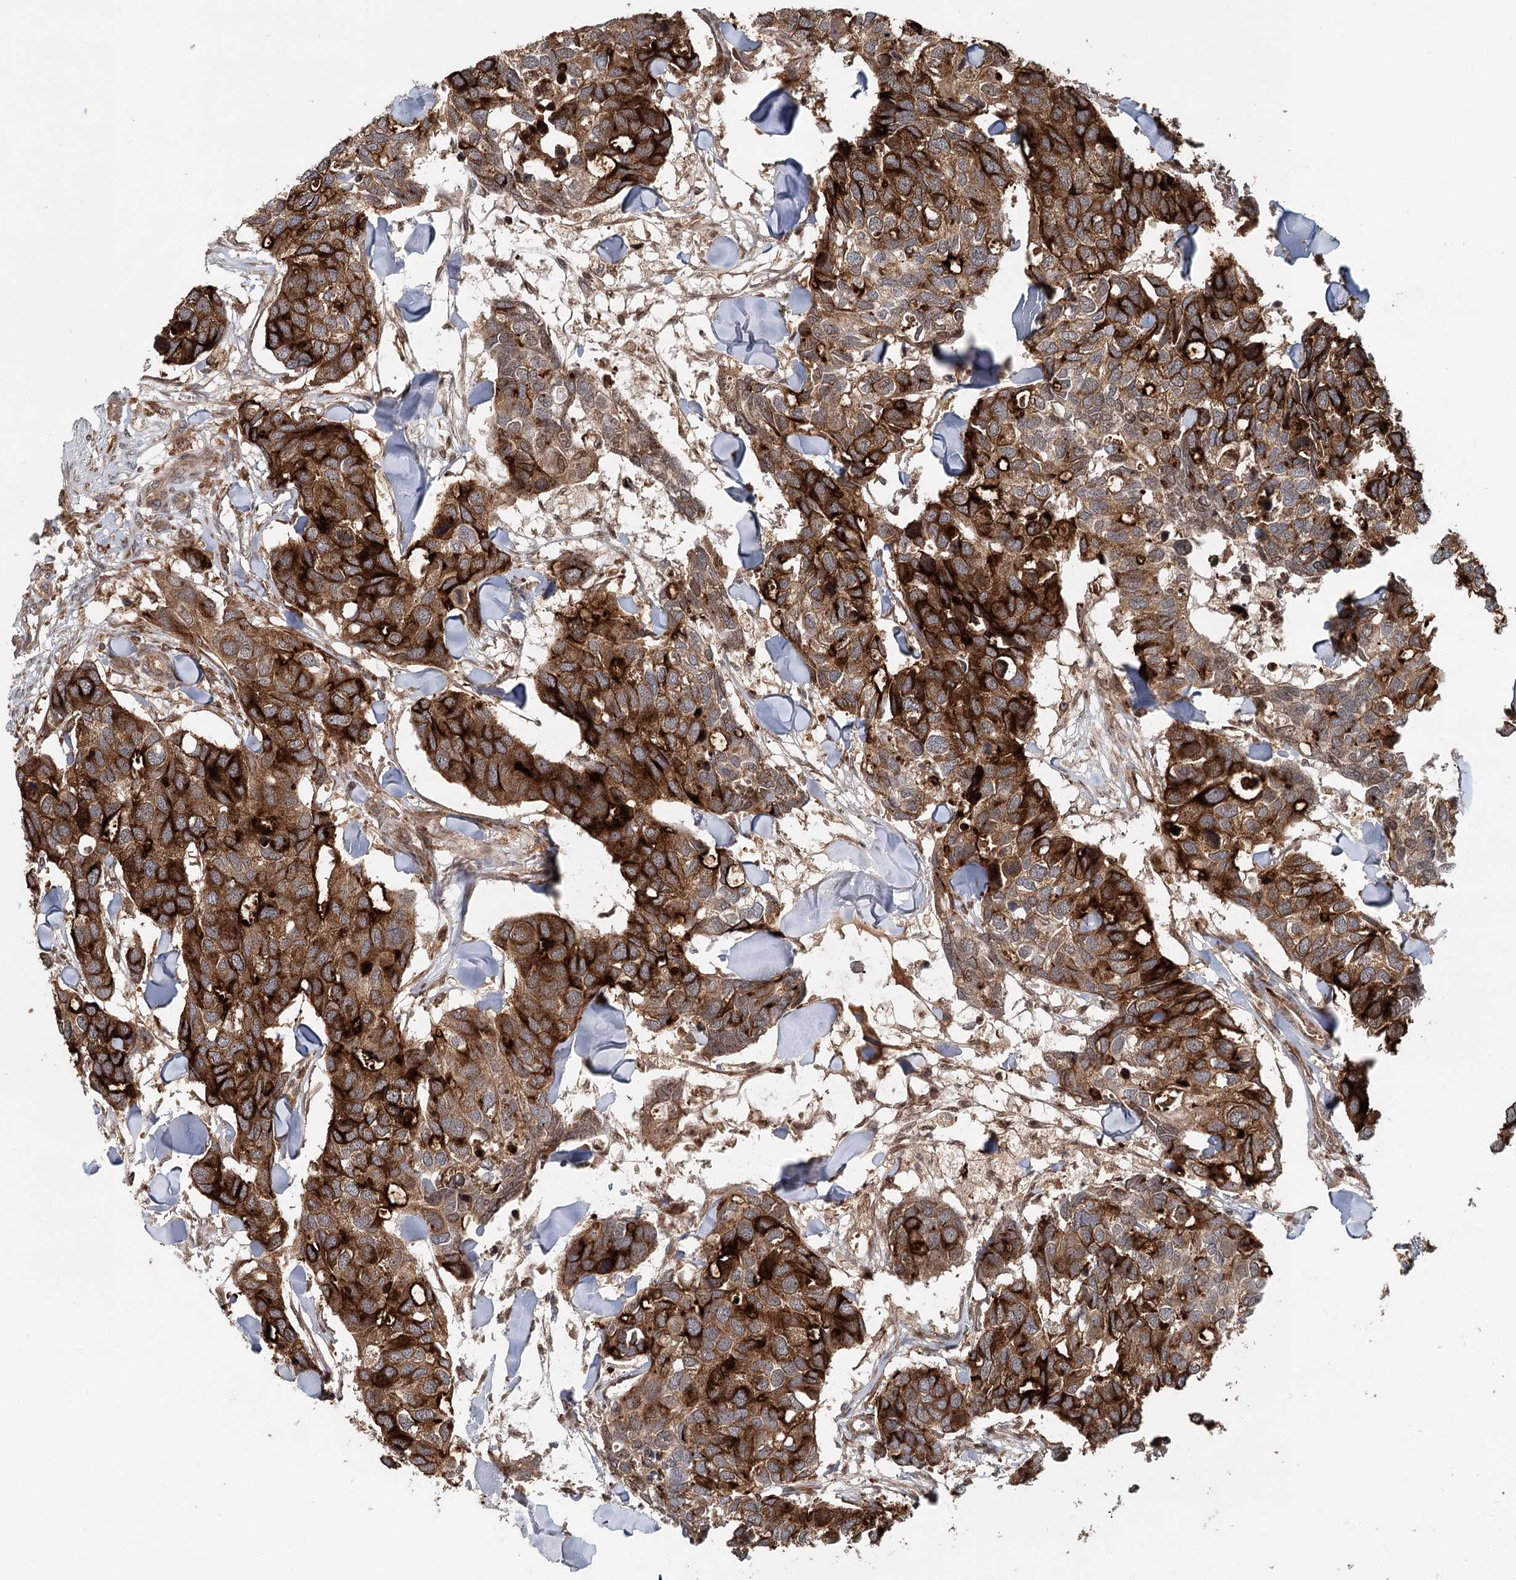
{"staining": {"intensity": "strong", "quantity": ">75%", "location": "cytoplasmic/membranous"}, "tissue": "breast cancer", "cell_type": "Tumor cells", "image_type": "cancer", "snomed": [{"axis": "morphology", "description": "Duct carcinoma"}, {"axis": "topography", "description": "Breast"}], "caption": "This is a micrograph of immunohistochemistry (IHC) staining of breast cancer (invasive ductal carcinoma), which shows strong staining in the cytoplasmic/membranous of tumor cells.", "gene": "RNF111", "patient": {"sex": "female", "age": 83}}